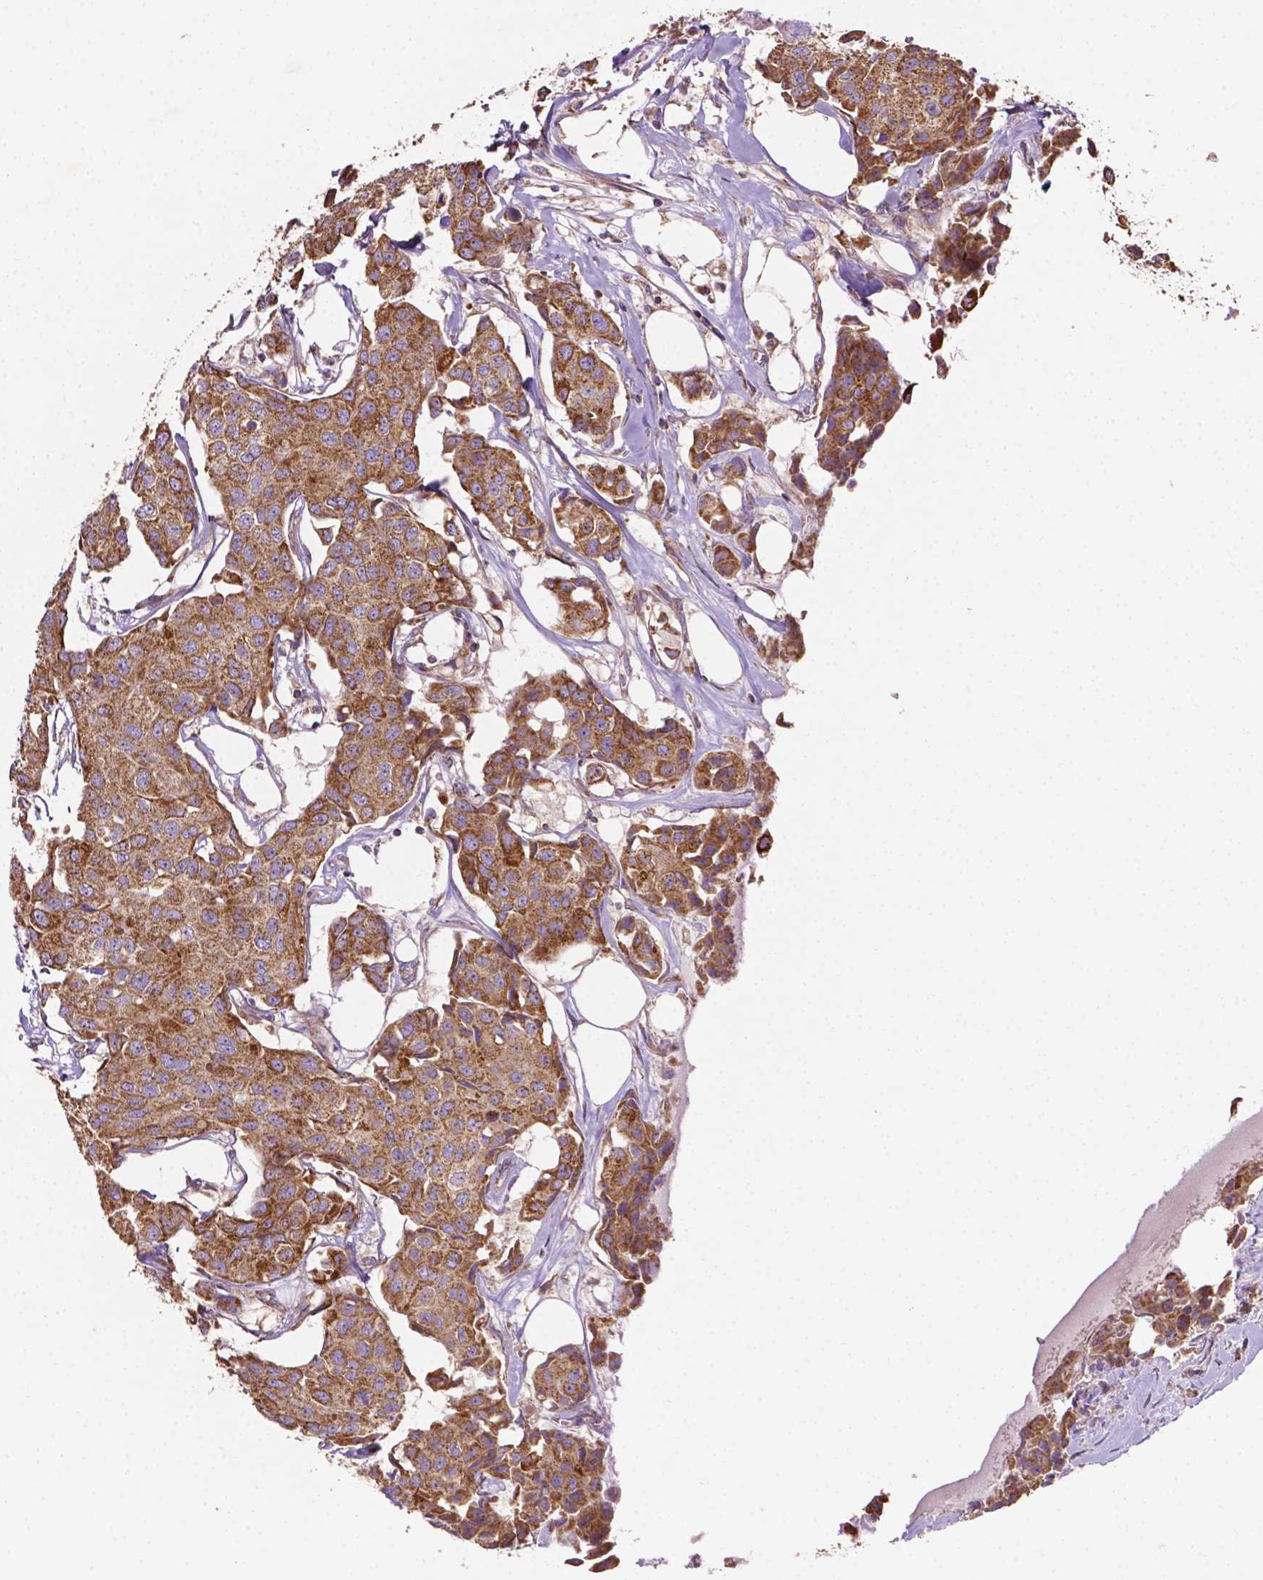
{"staining": {"intensity": "moderate", "quantity": ">75%", "location": "cytoplasmic/membranous"}, "tissue": "breast cancer", "cell_type": "Tumor cells", "image_type": "cancer", "snomed": [{"axis": "morphology", "description": "Duct carcinoma"}, {"axis": "topography", "description": "Breast"}, {"axis": "topography", "description": "Lymph node"}], "caption": "A brown stain labels moderate cytoplasmic/membranous staining of a protein in human breast cancer (infiltrating ductal carcinoma) tumor cells.", "gene": "ILVBL", "patient": {"sex": "female", "age": 80}}